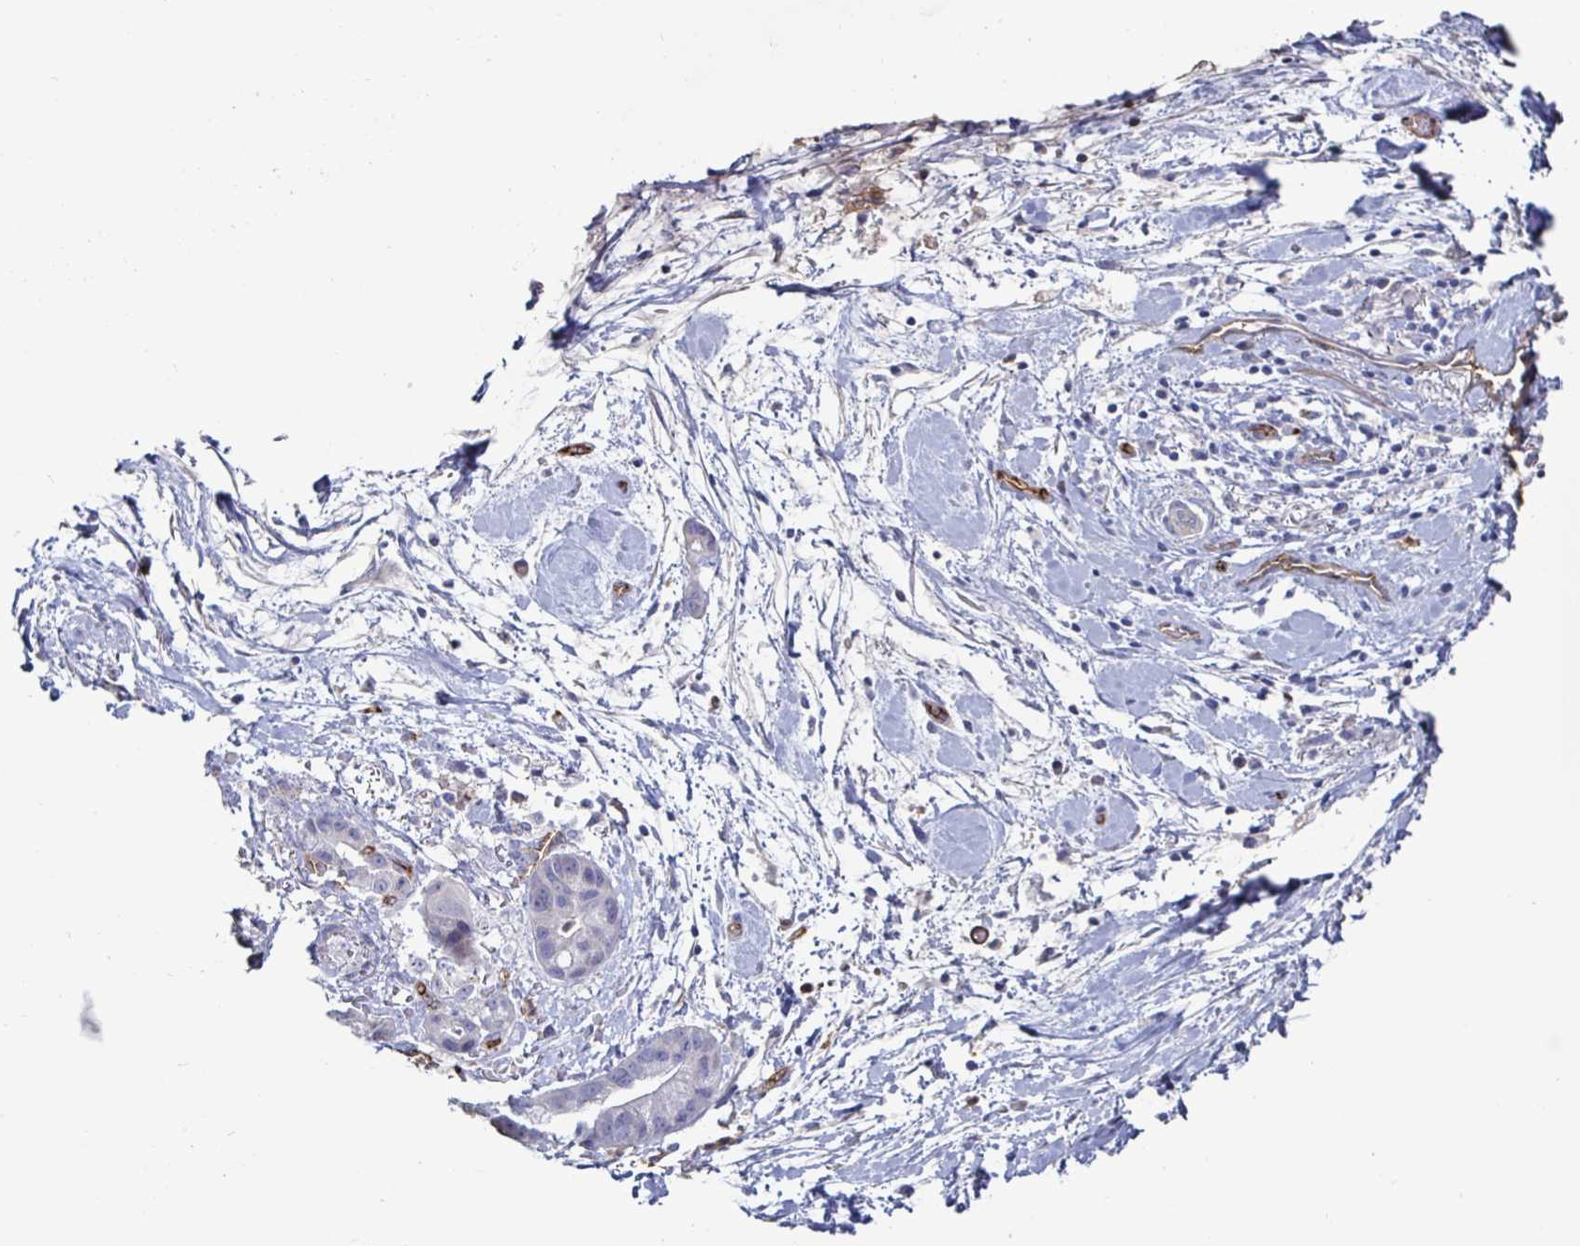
{"staining": {"intensity": "negative", "quantity": "none", "location": "none"}, "tissue": "pancreatic cancer", "cell_type": "Tumor cells", "image_type": "cancer", "snomed": [{"axis": "morphology", "description": "Adenocarcinoma, NOS"}, {"axis": "topography", "description": "Pancreas"}], "caption": "Immunohistochemistry photomicrograph of neoplastic tissue: pancreatic cancer (adenocarcinoma) stained with DAB demonstrates no significant protein positivity in tumor cells.", "gene": "ACSBG2", "patient": {"sex": "male", "age": 68}}